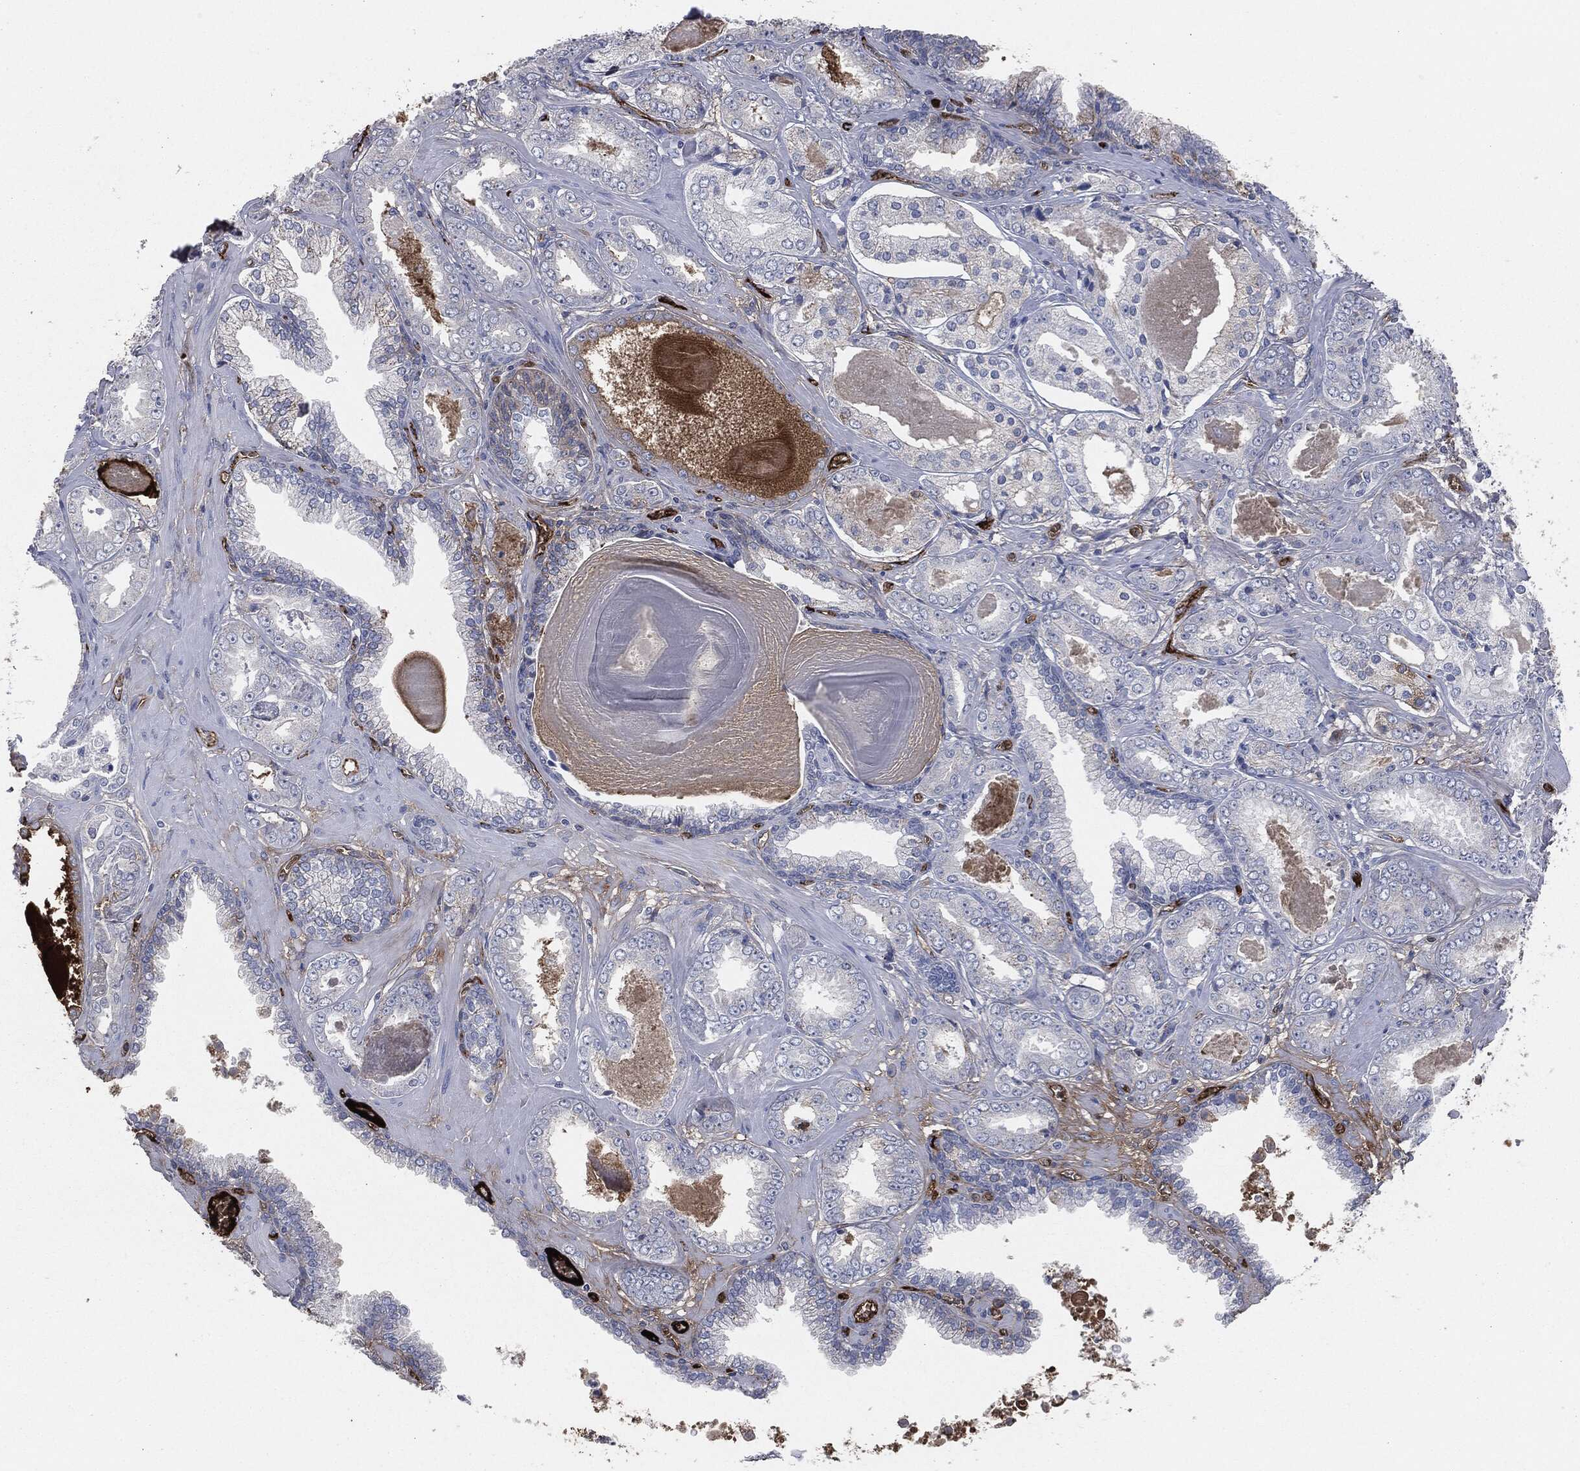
{"staining": {"intensity": "negative", "quantity": "none", "location": "none"}, "tissue": "prostate cancer", "cell_type": "Tumor cells", "image_type": "cancer", "snomed": [{"axis": "morphology", "description": "Adenocarcinoma, NOS"}, {"axis": "topography", "description": "Prostate"}], "caption": "Immunohistochemistry (IHC) image of adenocarcinoma (prostate) stained for a protein (brown), which shows no positivity in tumor cells.", "gene": "APOB", "patient": {"sex": "male", "age": 56}}